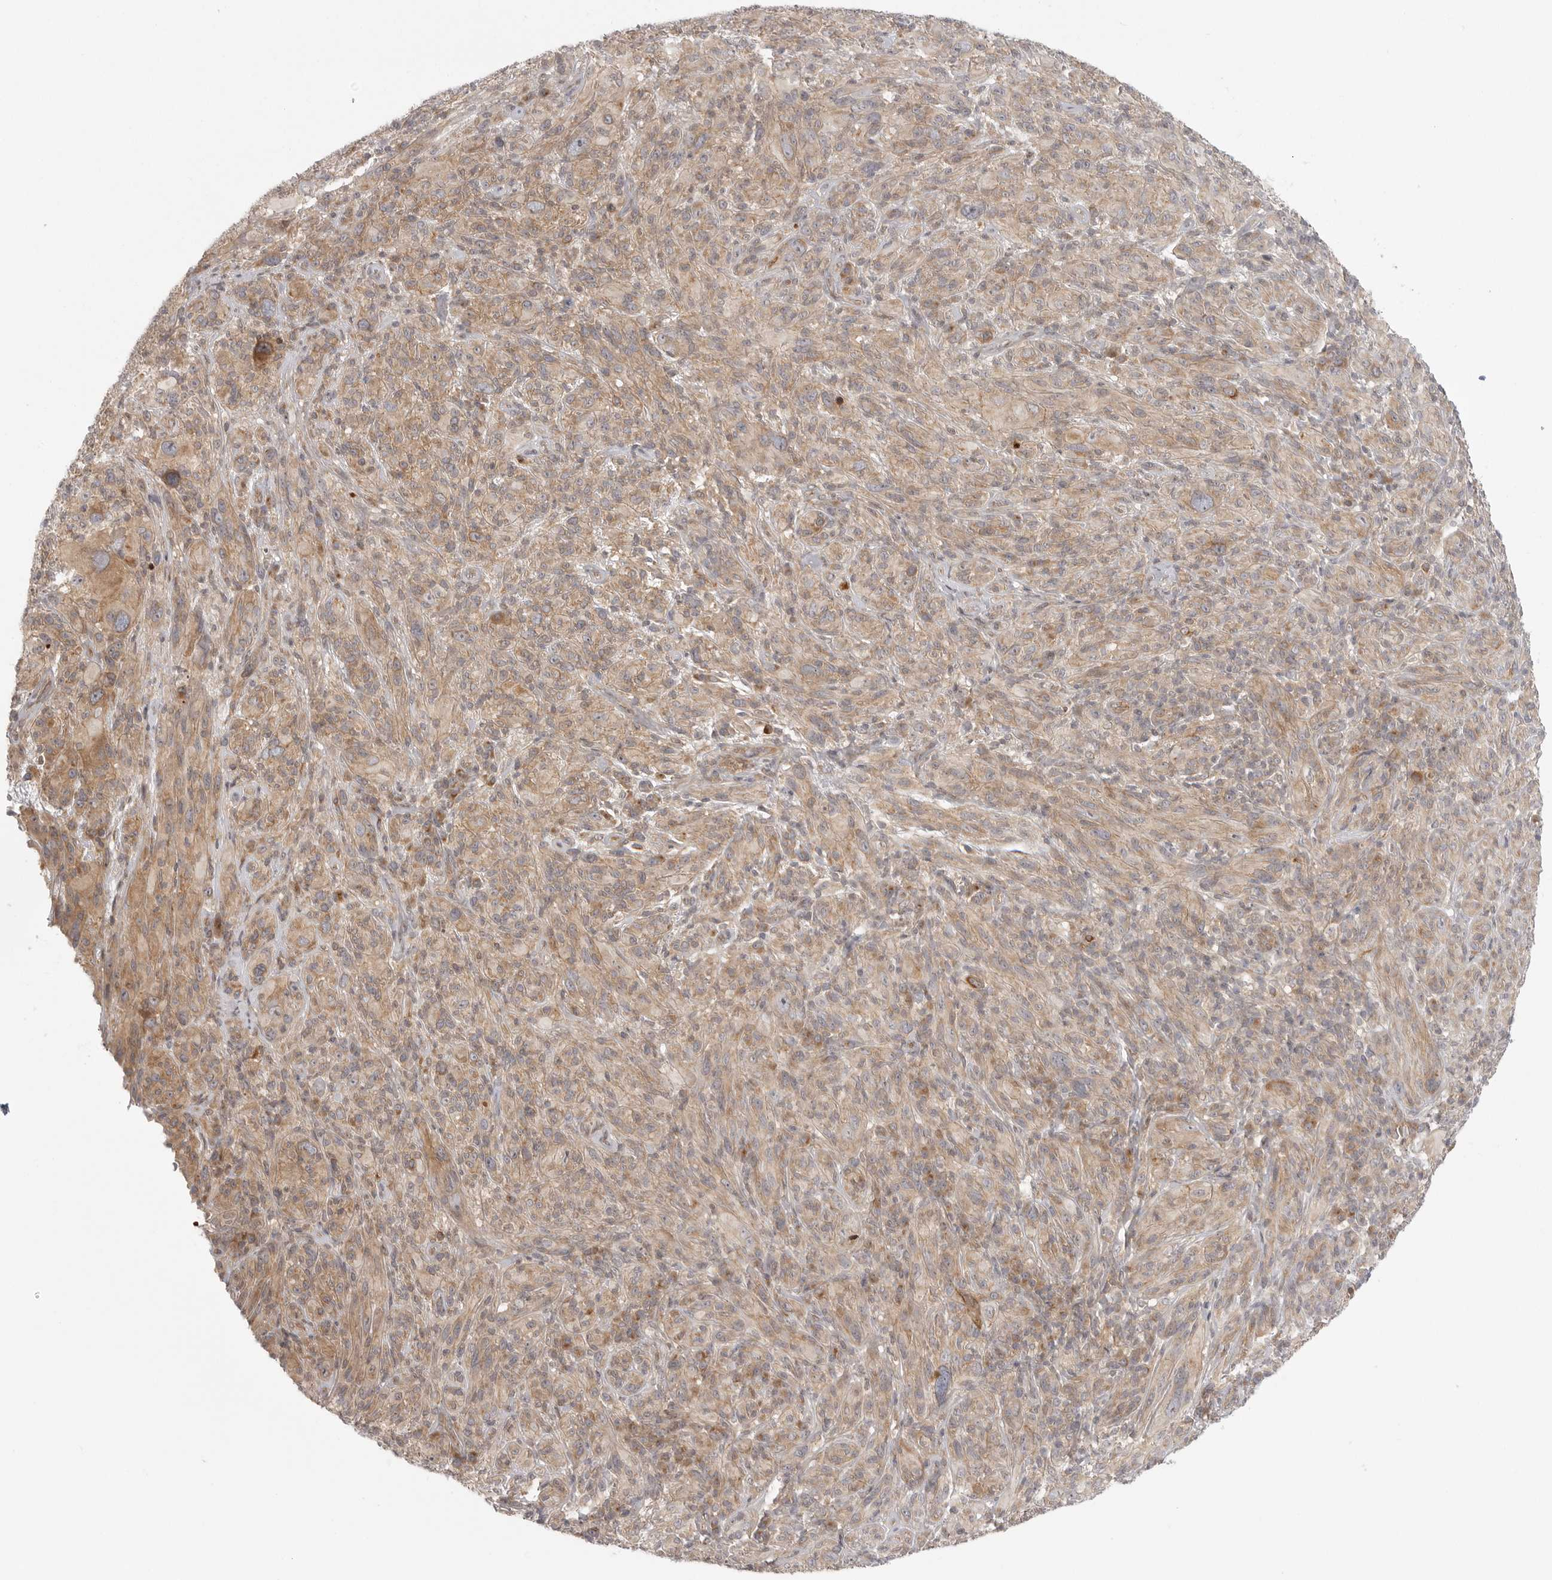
{"staining": {"intensity": "moderate", "quantity": ">75%", "location": "cytoplasmic/membranous"}, "tissue": "melanoma", "cell_type": "Tumor cells", "image_type": "cancer", "snomed": [{"axis": "morphology", "description": "Malignant melanoma, NOS"}, {"axis": "topography", "description": "Skin of head"}], "caption": "Malignant melanoma tissue shows moderate cytoplasmic/membranous expression in approximately >75% of tumor cells", "gene": "CCPG1", "patient": {"sex": "male", "age": 96}}